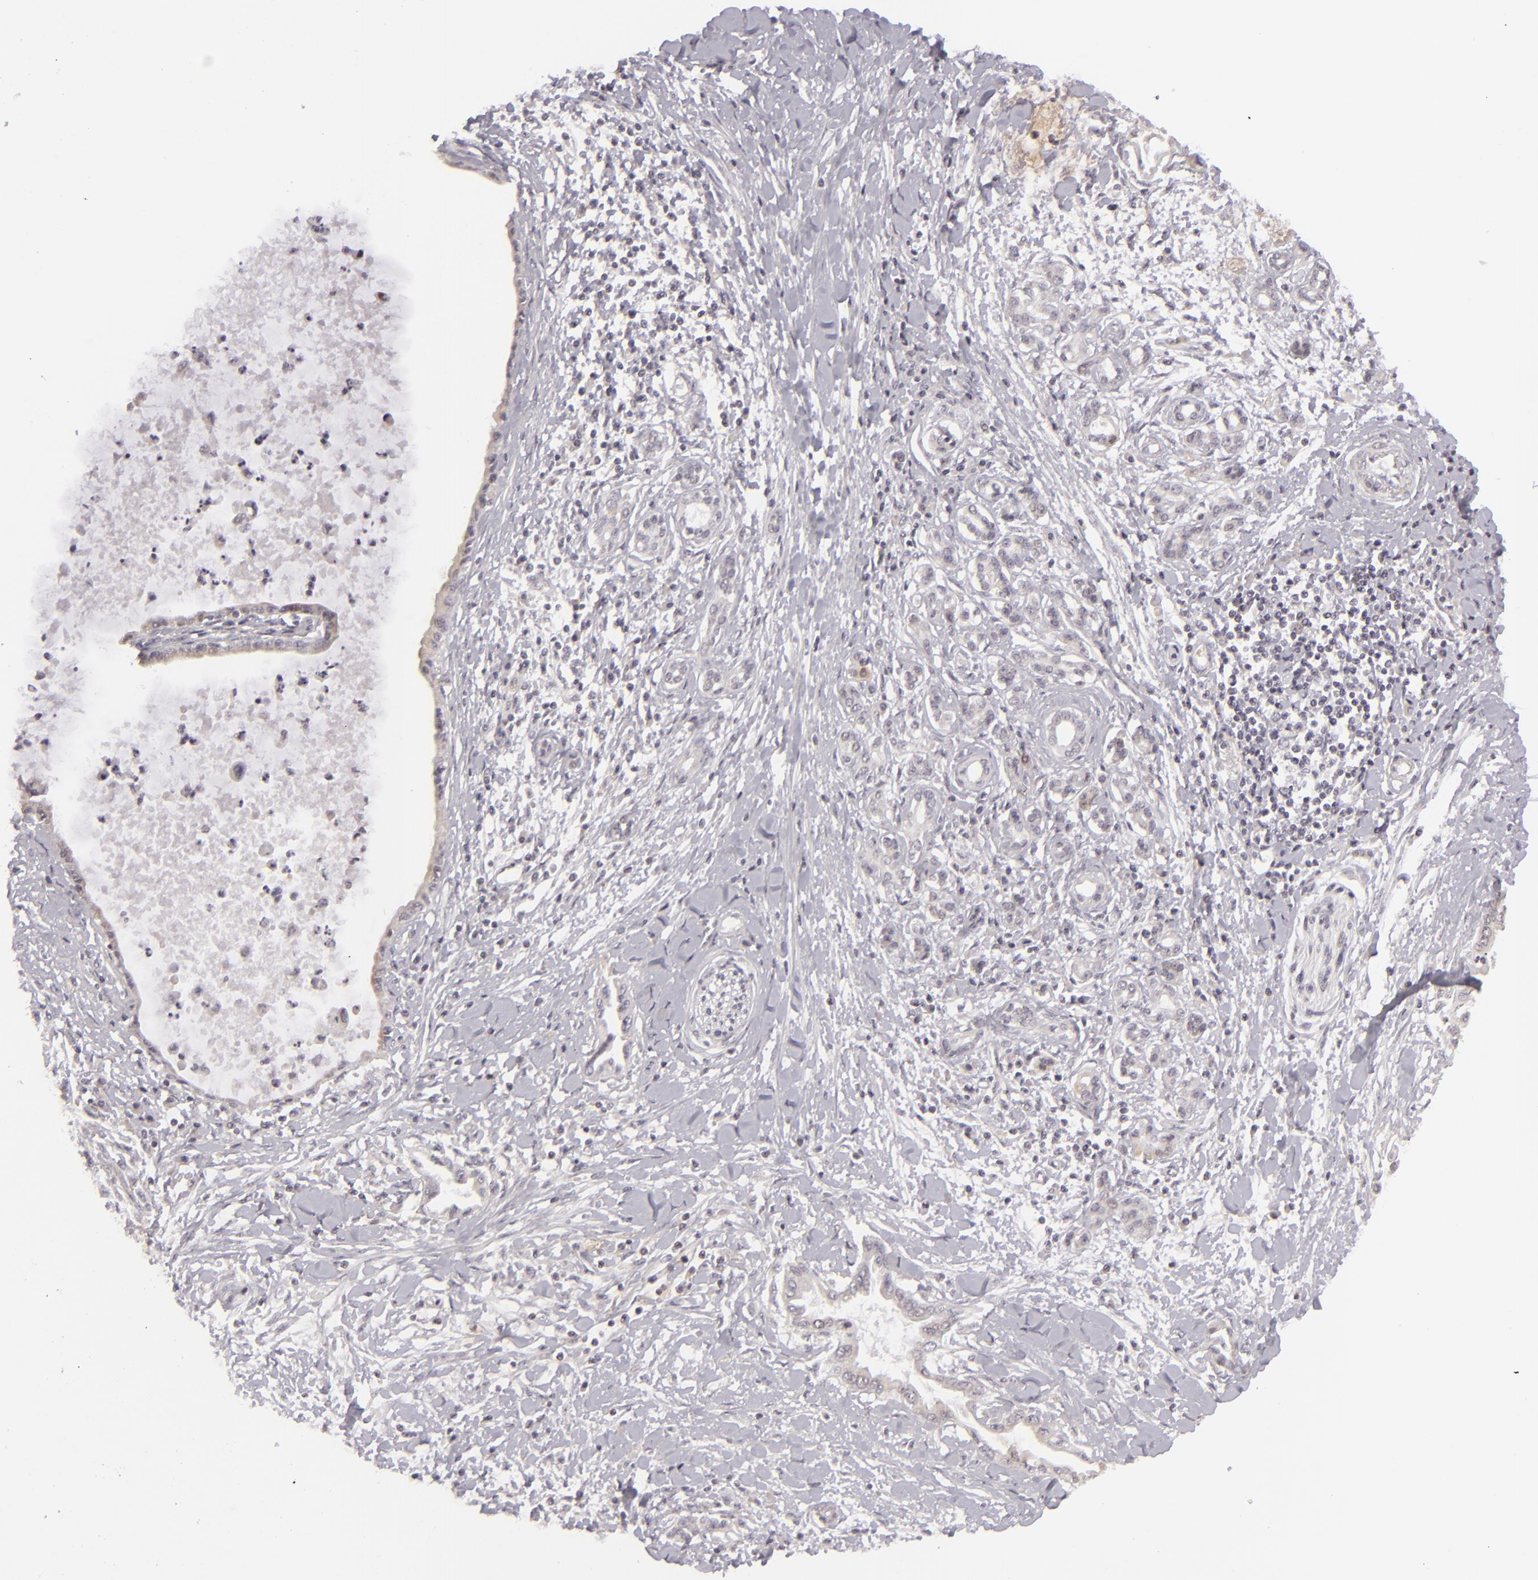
{"staining": {"intensity": "weak", "quantity": "<25%", "location": "cytoplasmic/membranous"}, "tissue": "pancreatic cancer", "cell_type": "Tumor cells", "image_type": "cancer", "snomed": [{"axis": "morphology", "description": "Adenocarcinoma, NOS"}, {"axis": "topography", "description": "Pancreas"}], "caption": "Immunohistochemistry image of human pancreatic cancer (adenocarcinoma) stained for a protein (brown), which shows no positivity in tumor cells.", "gene": "SIX1", "patient": {"sex": "female", "age": 64}}